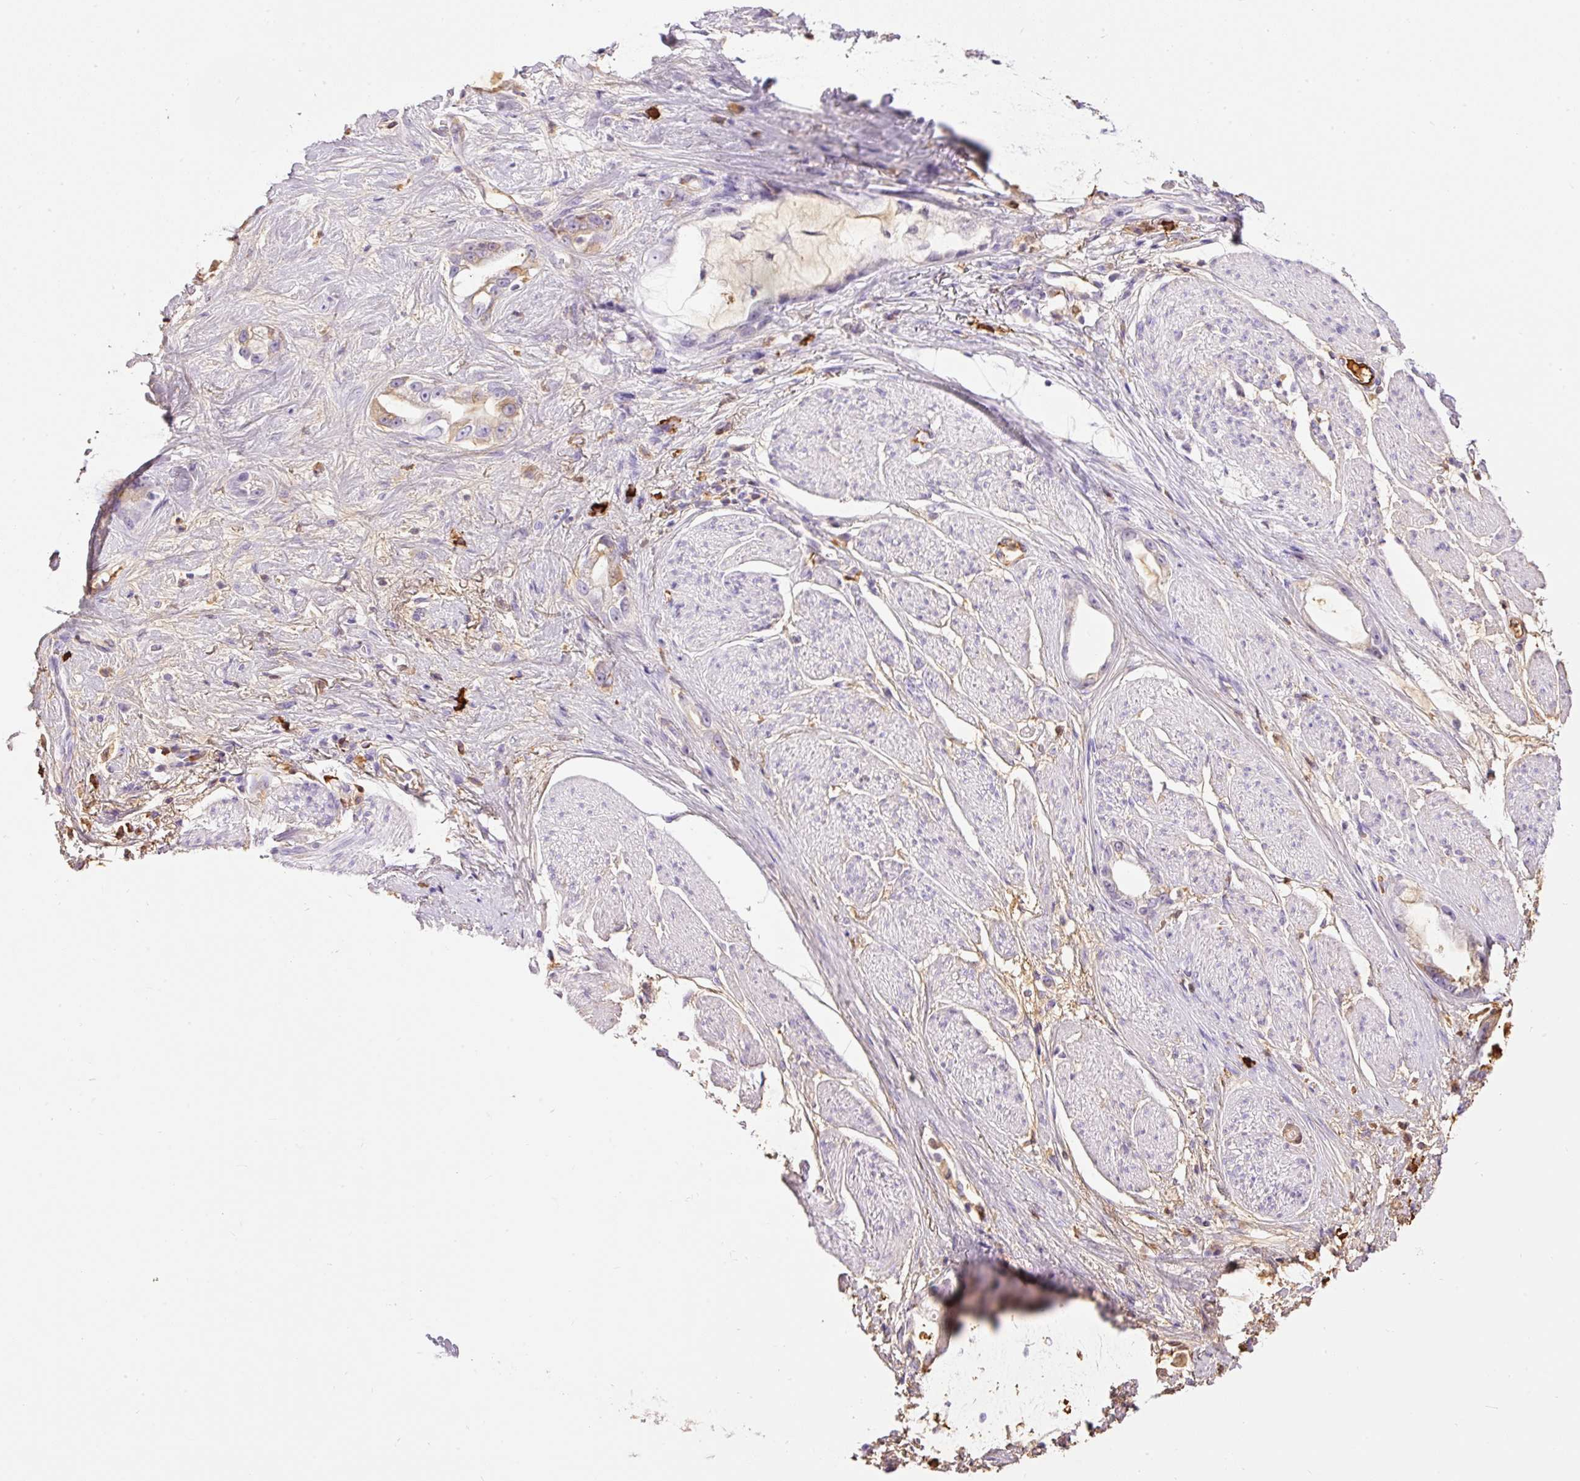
{"staining": {"intensity": "weak", "quantity": "25%-75%", "location": "cytoplasmic/membranous"}, "tissue": "stomach cancer", "cell_type": "Tumor cells", "image_type": "cancer", "snomed": [{"axis": "morphology", "description": "Adenocarcinoma, NOS"}, {"axis": "topography", "description": "Stomach"}], "caption": "A micrograph of adenocarcinoma (stomach) stained for a protein reveals weak cytoplasmic/membranous brown staining in tumor cells.", "gene": "PRPF38B", "patient": {"sex": "male", "age": 55}}